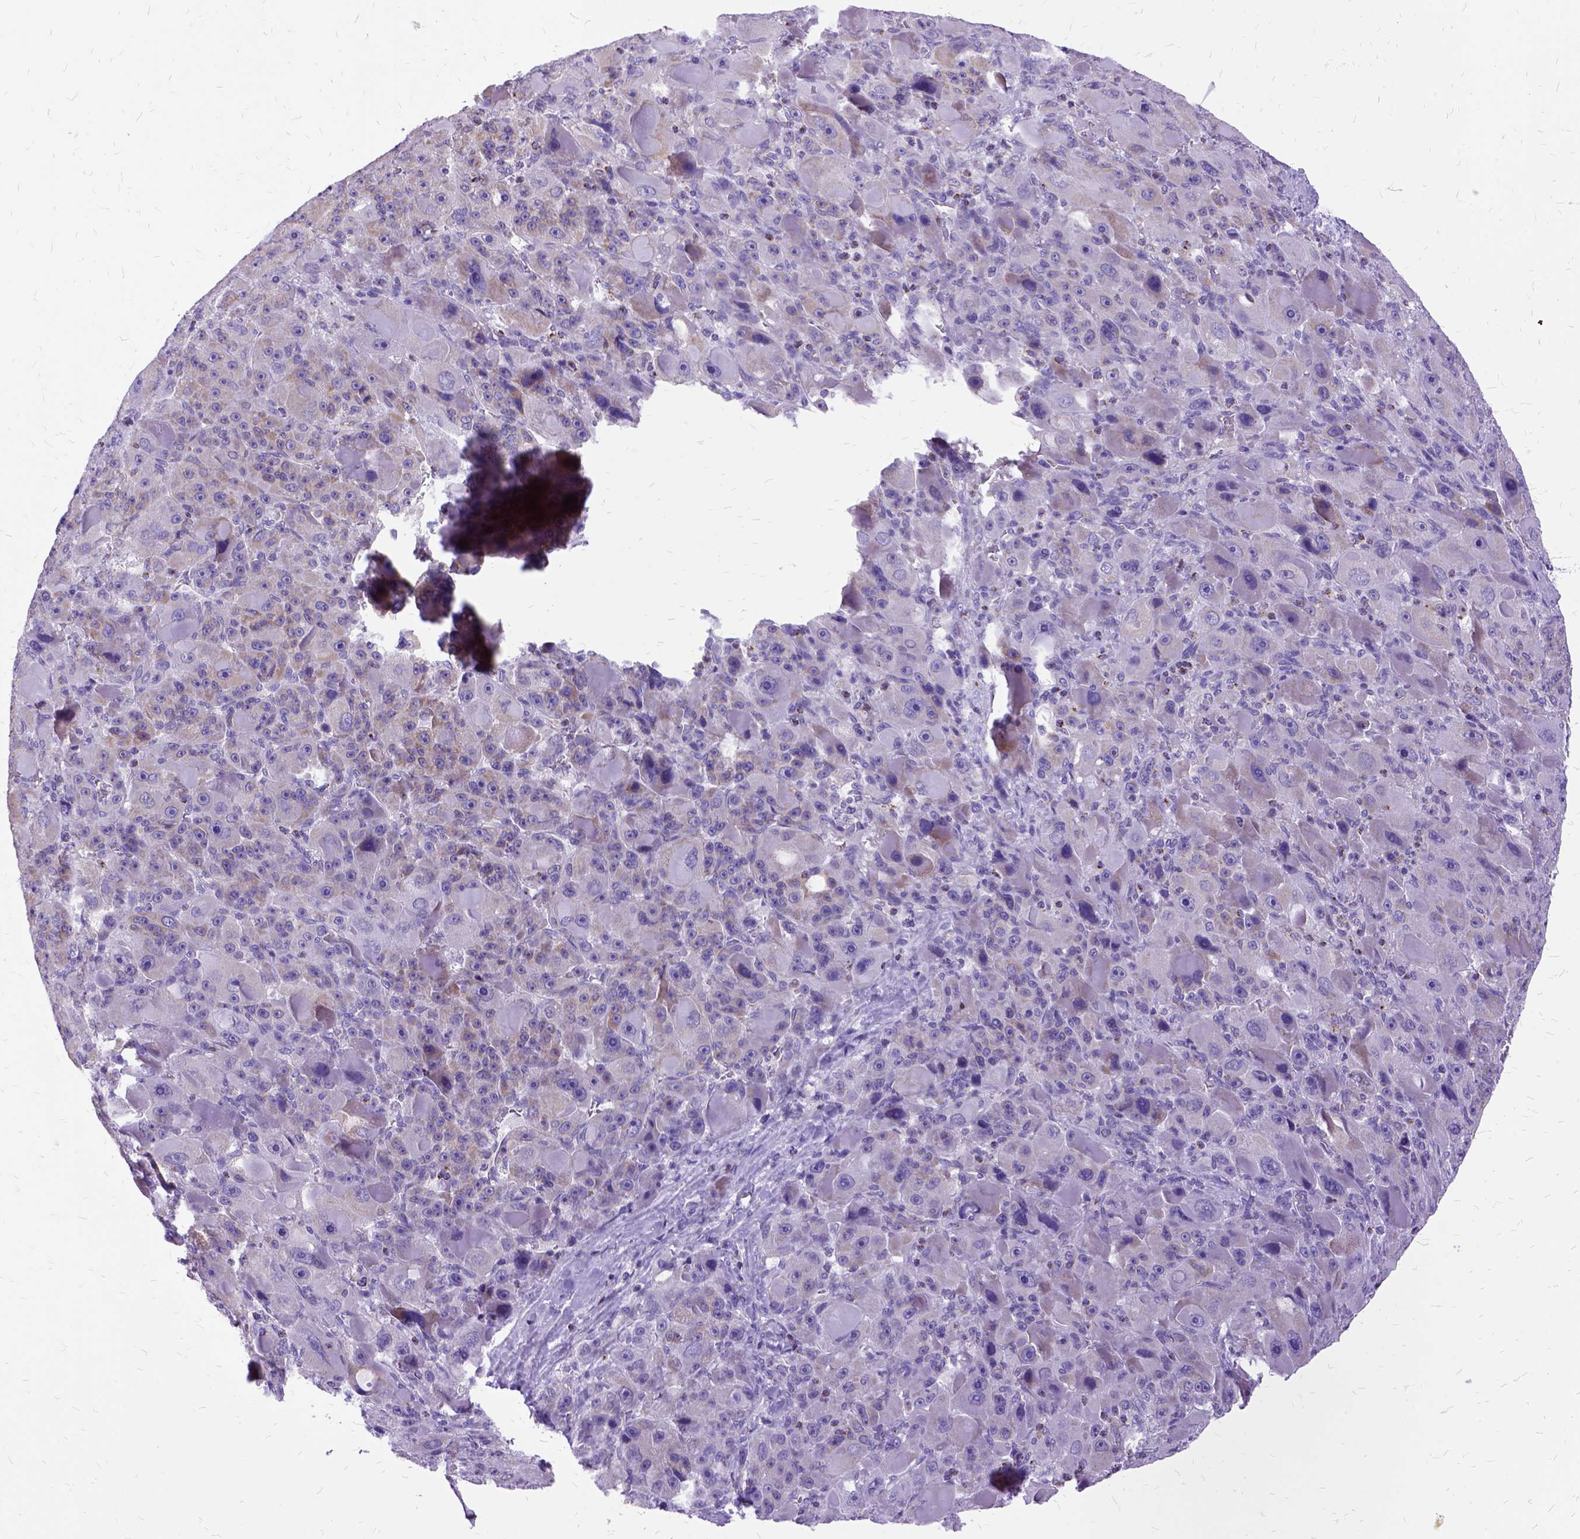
{"staining": {"intensity": "negative", "quantity": "none", "location": "none"}, "tissue": "liver cancer", "cell_type": "Tumor cells", "image_type": "cancer", "snomed": [{"axis": "morphology", "description": "Carcinoma, Hepatocellular, NOS"}, {"axis": "topography", "description": "Liver"}], "caption": "There is no significant expression in tumor cells of liver hepatocellular carcinoma.", "gene": "OXCT1", "patient": {"sex": "male", "age": 76}}